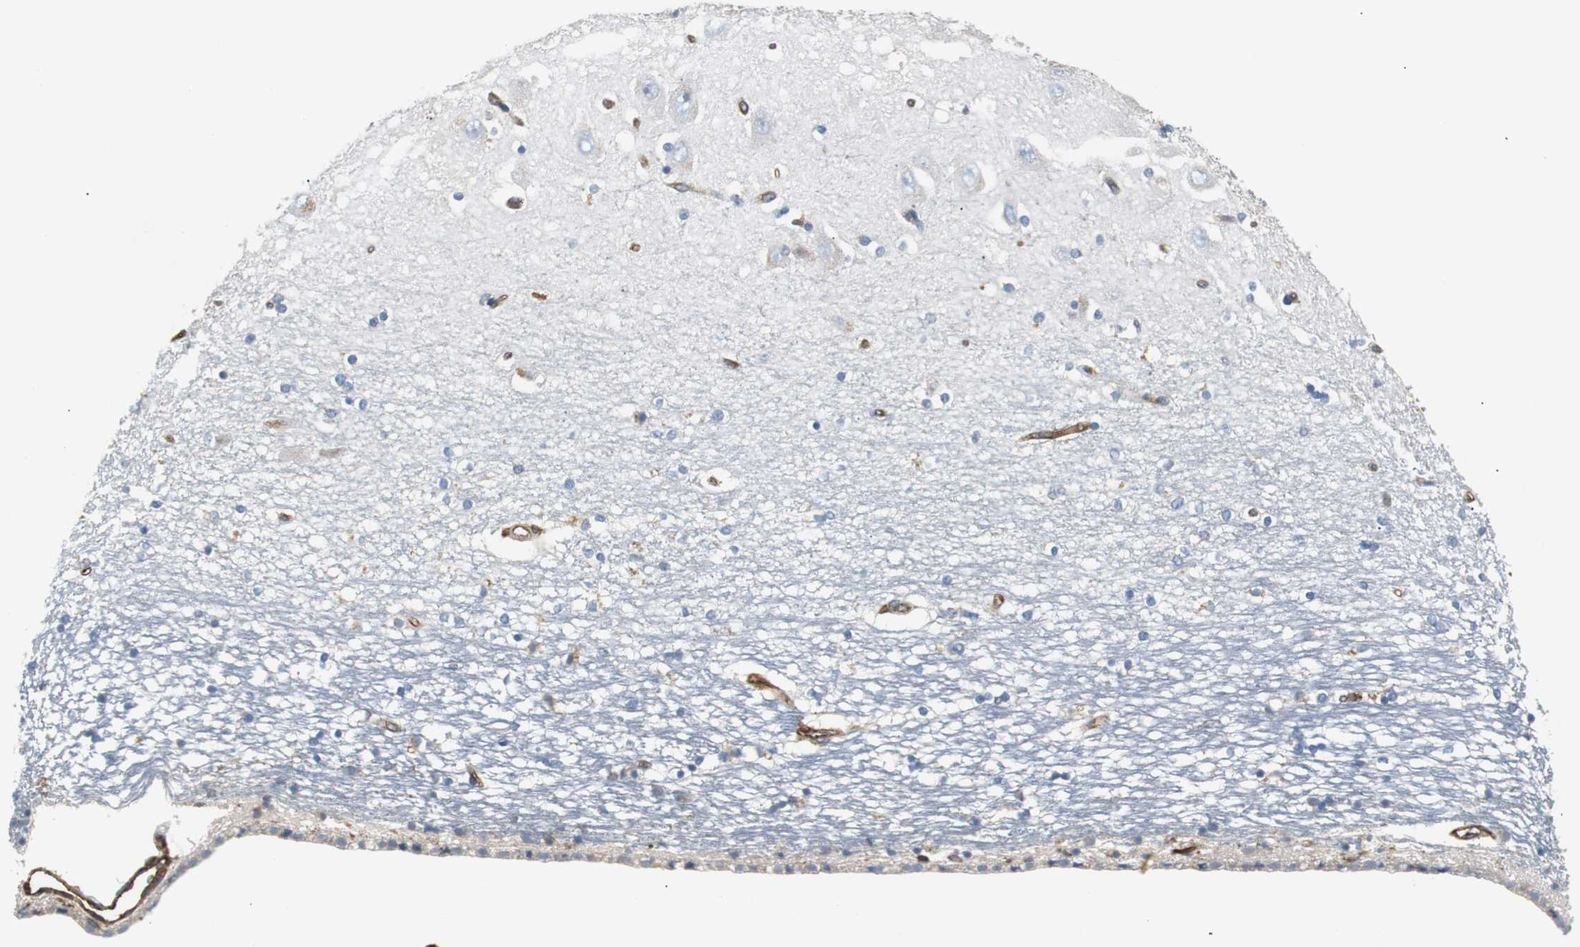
{"staining": {"intensity": "negative", "quantity": "none", "location": "none"}, "tissue": "hippocampus", "cell_type": "Glial cells", "image_type": "normal", "snomed": [{"axis": "morphology", "description": "Normal tissue, NOS"}, {"axis": "topography", "description": "Hippocampus"}], "caption": "High power microscopy photomicrograph of an immunohistochemistry photomicrograph of benign hippocampus, revealing no significant staining in glial cells. (Brightfield microscopy of DAB (3,3'-diaminobenzidine) immunohistochemistry (IHC) at high magnification).", "gene": "B2M", "patient": {"sex": "female", "age": 54}}